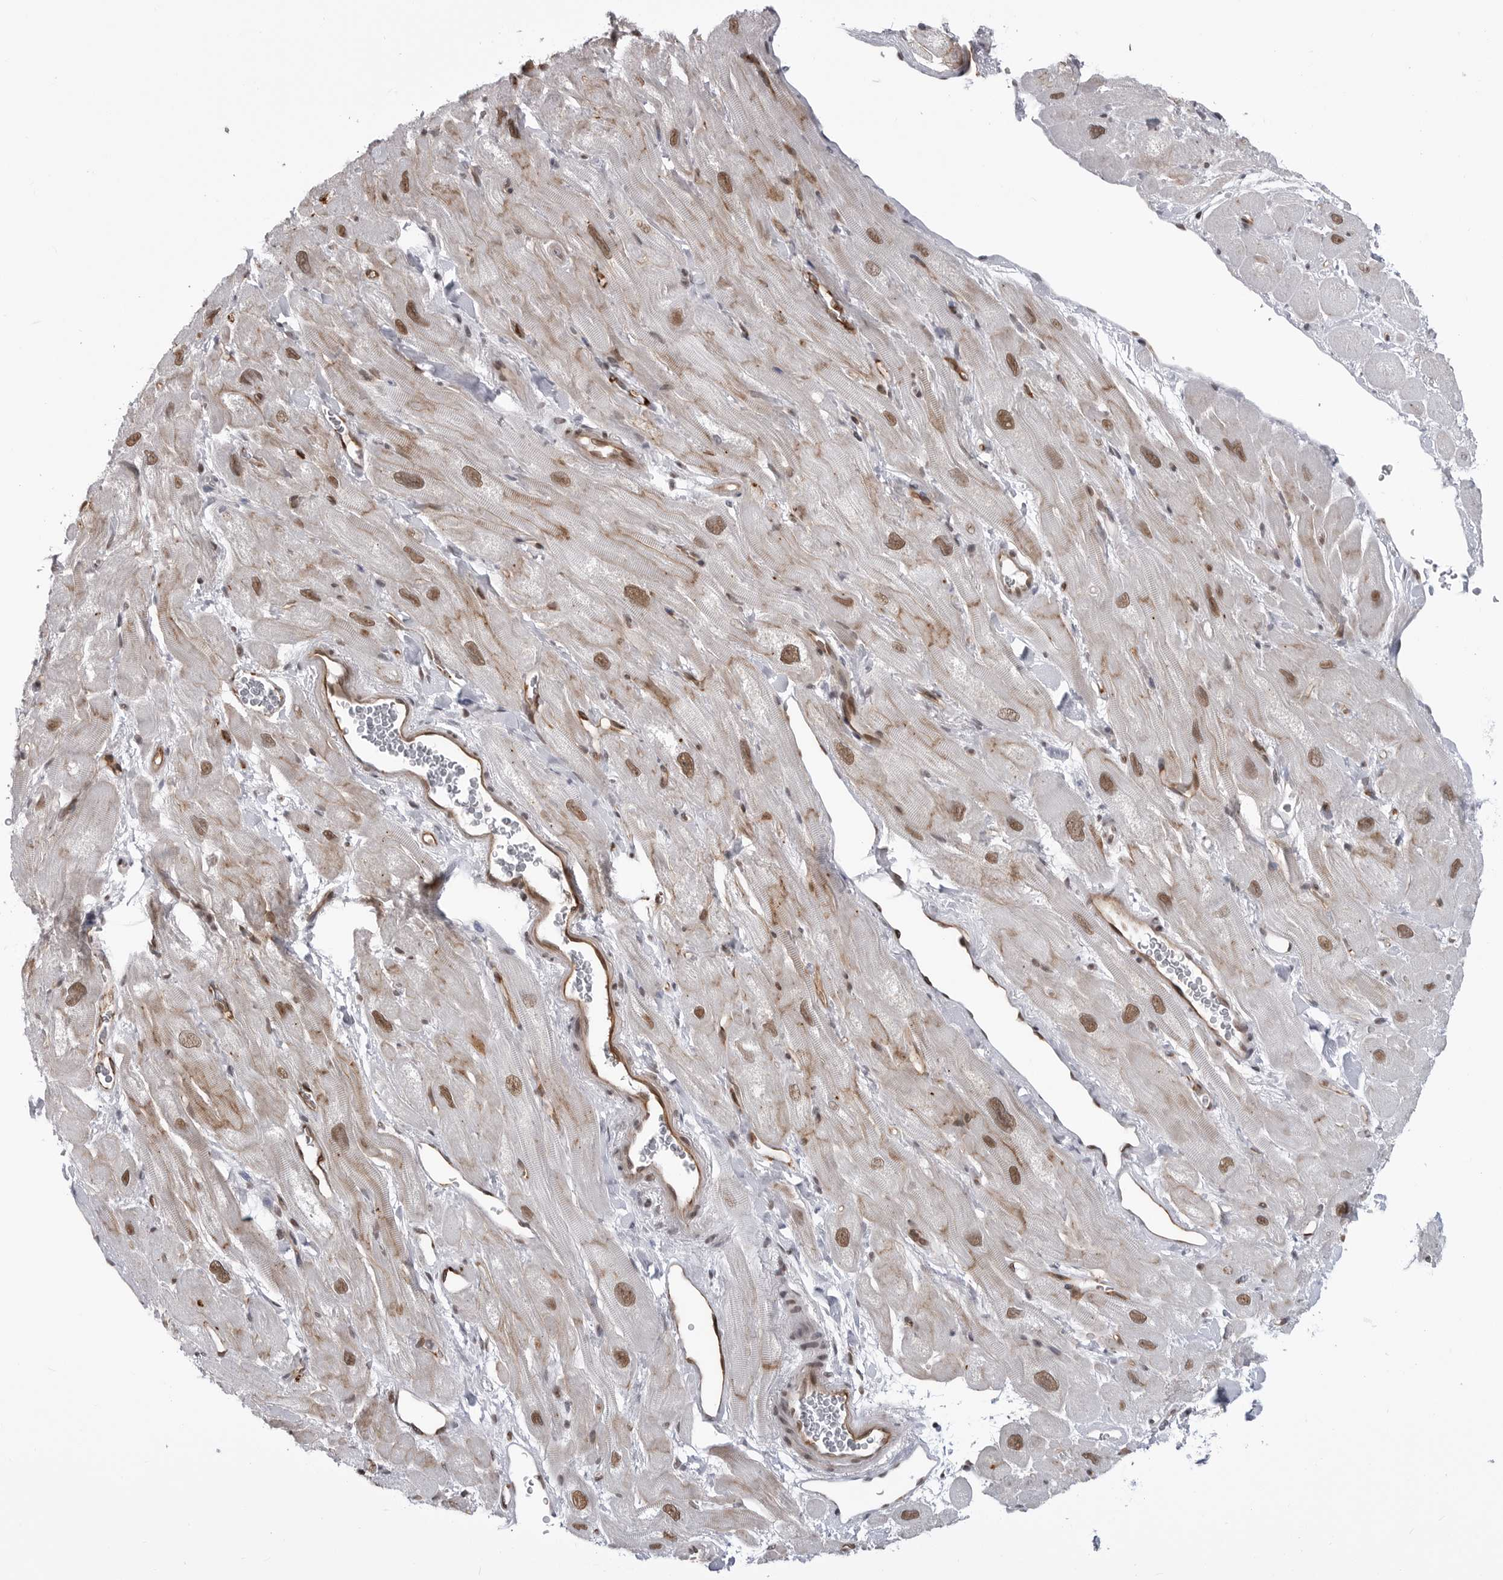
{"staining": {"intensity": "moderate", "quantity": "25%-75%", "location": "nuclear"}, "tissue": "heart muscle", "cell_type": "Cardiomyocytes", "image_type": "normal", "snomed": [{"axis": "morphology", "description": "Normal tissue, NOS"}, {"axis": "topography", "description": "Heart"}], "caption": "IHC photomicrograph of normal human heart muscle stained for a protein (brown), which exhibits medium levels of moderate nuclear staining in about 25%-75% of cardiomyocytes.", "gene": "RNF26", "patient": {"sex": "male", "age": 49}}